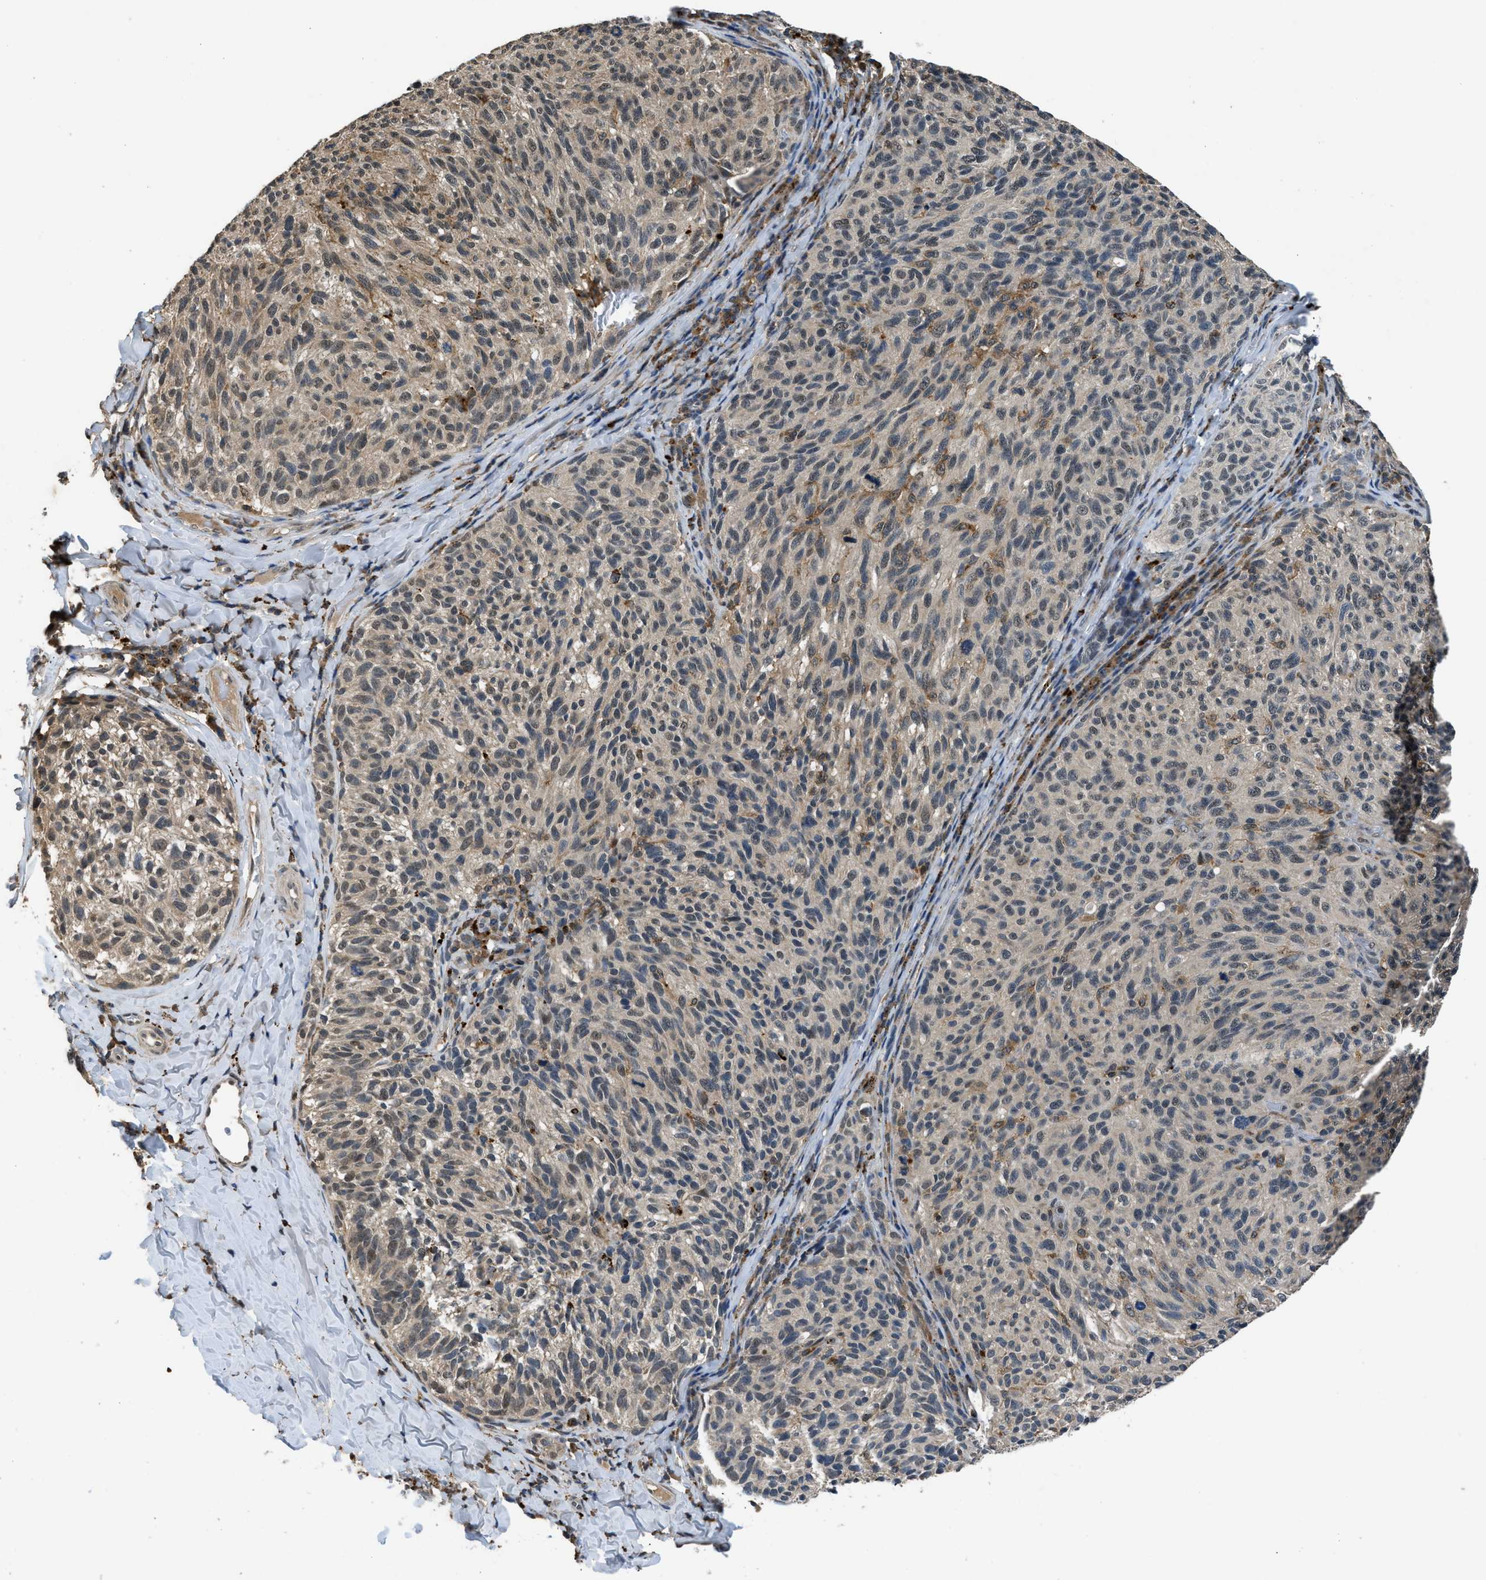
{"staining": {"intensity": "moderate", "quantity": "<25%", "location": "cytoplasmic/membranous,nuclear"}, "tissue": "melanoma", "cell_type": "Tumor cells", "image_type": "cancer", "snomed": [{"axis": "morphology", "description": "Malignant melanoma, NOS"}, {"axis": "topography", "description": "Skin"}], "caption": "Human malignant melanoma stained for a protein (brown) shows moderate cytoplasmic/membranous and nuclear positive expression in about <25% of tumor cells.", "gene": "SLC15A4", "patient": {"sex": "female", "age": 73}}